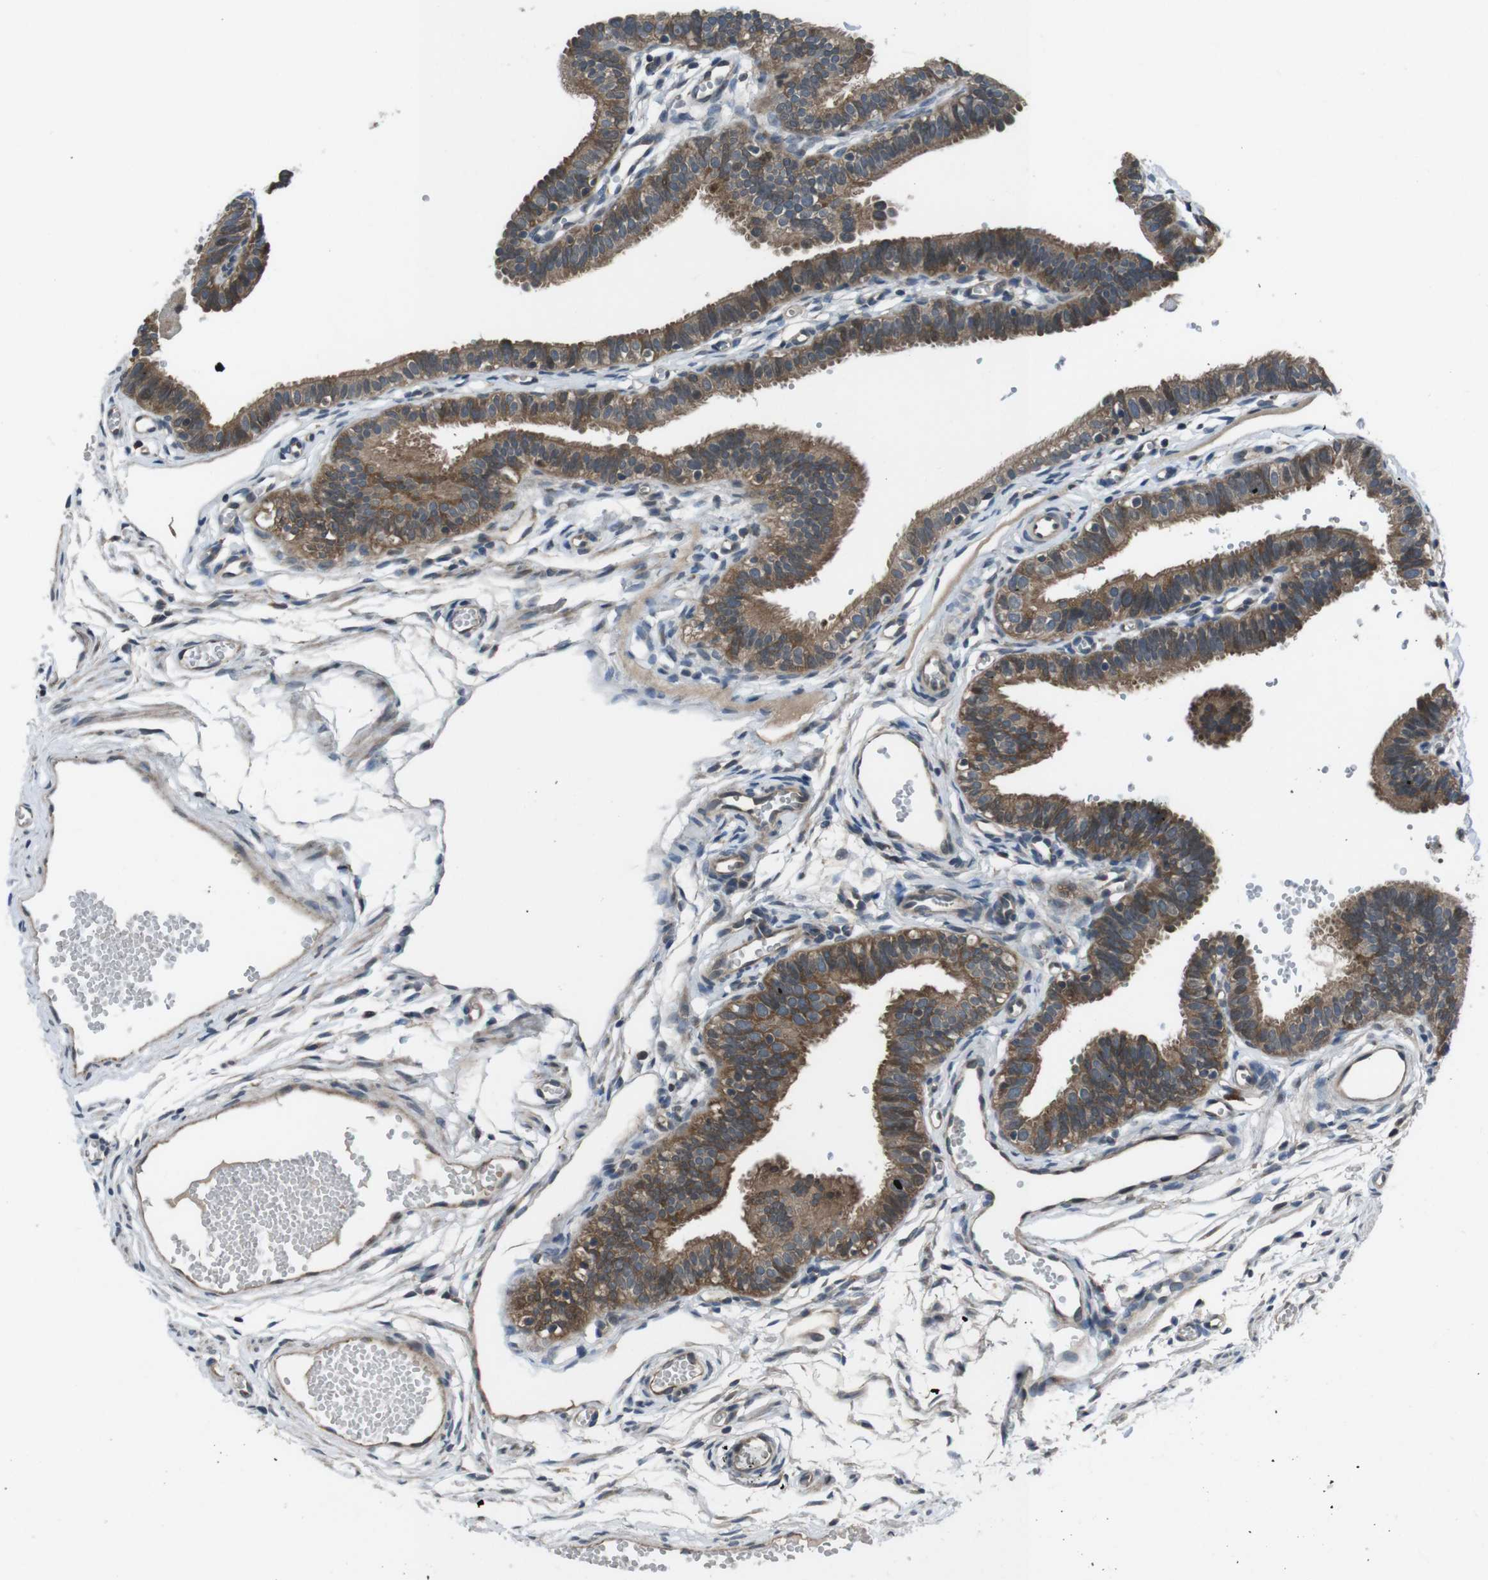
{"staining": {"intensity": "moderate", "quantity": ">75%", "location": "cytoplasmic/membranous"}, "tissue": "fallopian tube", "cell_type": "Glandular cells", "image_type": "normal", "snomed": [{"axis": "morphology", "description": "Normal tissue, NOS"}, {"axis": "topography", "description": "Fallopian tube"}, {"axis": "topography", "description": "Placenta"}], "caption": "A brown stain shows moderate cytoplasmic/membranous staining of a protein in glandular cells of normal human fallopian tube. Nuclei are stained in blue.", "gene": "SLC22A23", "patient": {"sex": "female", "age": 34}}